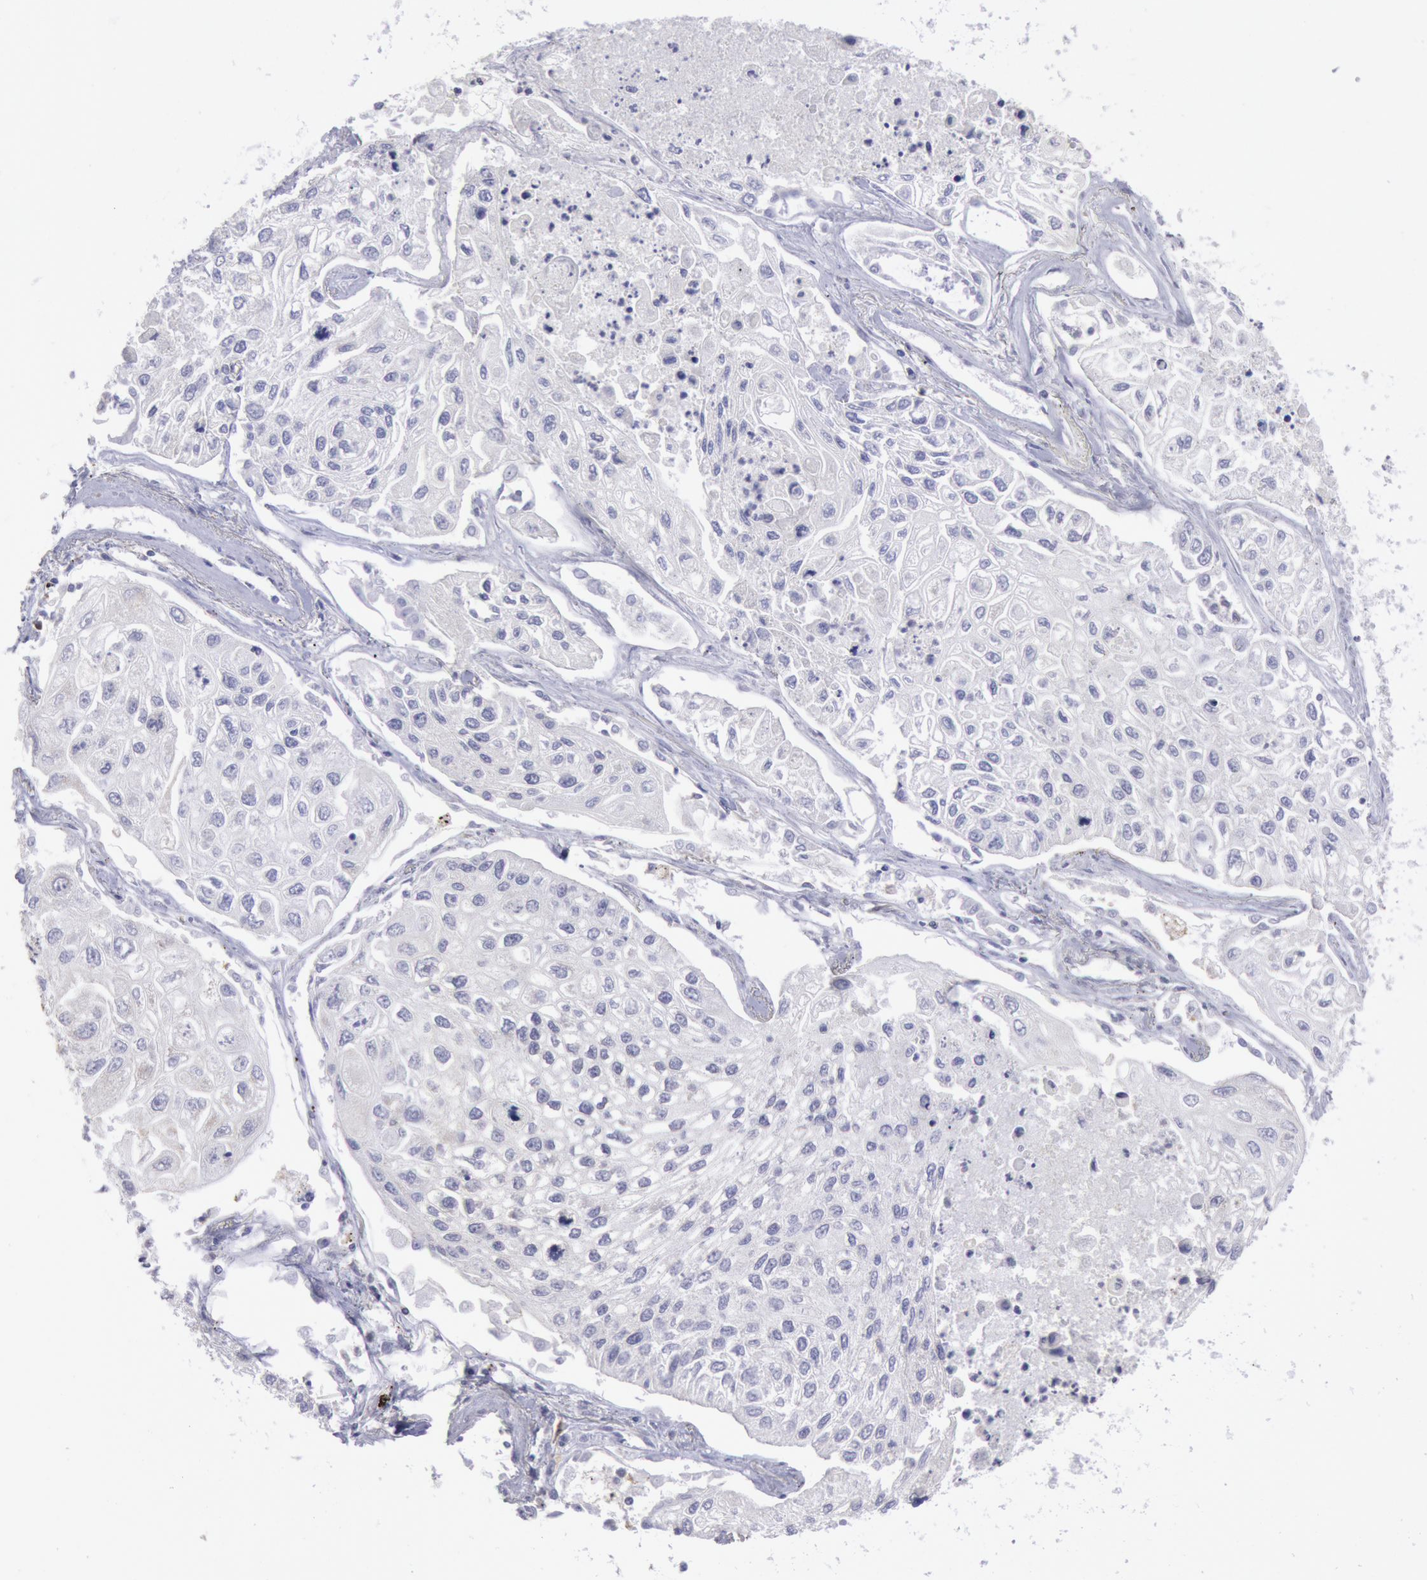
{"staining": {"intensity": "negative", "quantity": "none", "location": "none"}, "tissue": "lung cancer", "cell_type": "Tumor cells", "image_type": "cancer", "snomed": [{"axis": "morphology", "description": "Squamous cell carcinoma, NOS"}, {"axis": "topography", "description": "Lung"}], "caption": "Immunohistochemistry of human lung cancer (squamous cell carcinoma) demonstrates no staining in tumor cells.", "gene": "MYH7", "patient": {"sex": "male", "age": 75}}